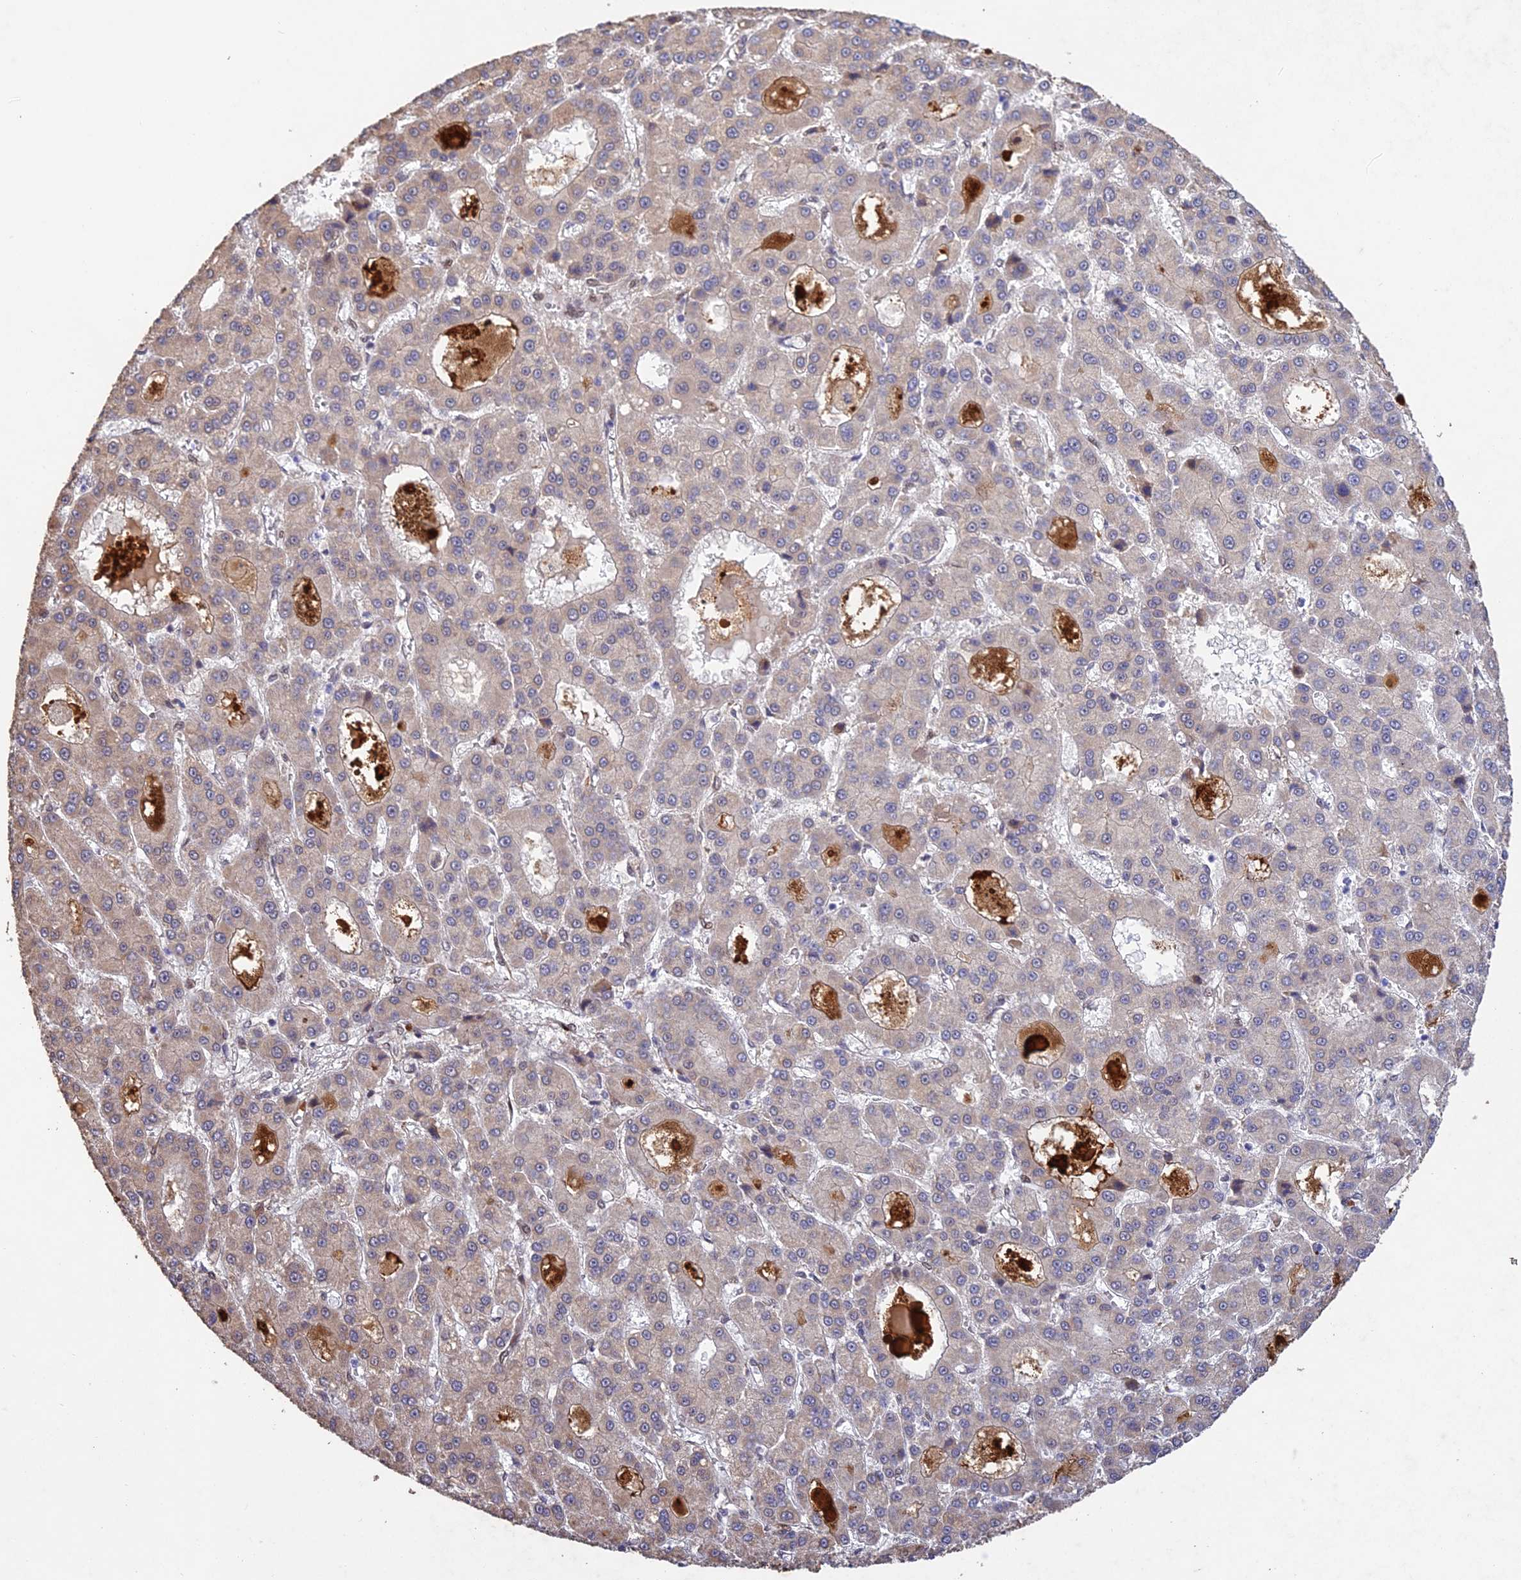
{"staining": {"intensity": "weak", "quantity": "<25%", "location": "cytoplasmic/membranous"}, "tissue": "liver cancer", "cell_type": "Tumor cells", "image_type": "cancer", "snomed": [{"axis": "morphology", "description": "Carcinoma, Hepatocellular, NOS"}, {"axis": "topography", "description": "Liver"}], "caption": "Immunohistochemical staining of human liver cancer (hepatocellular carcinoma) reveals no significant positivity in tumor cells.", "gene": "WDR55", "patient": {"sex": "male", "age": 70}}